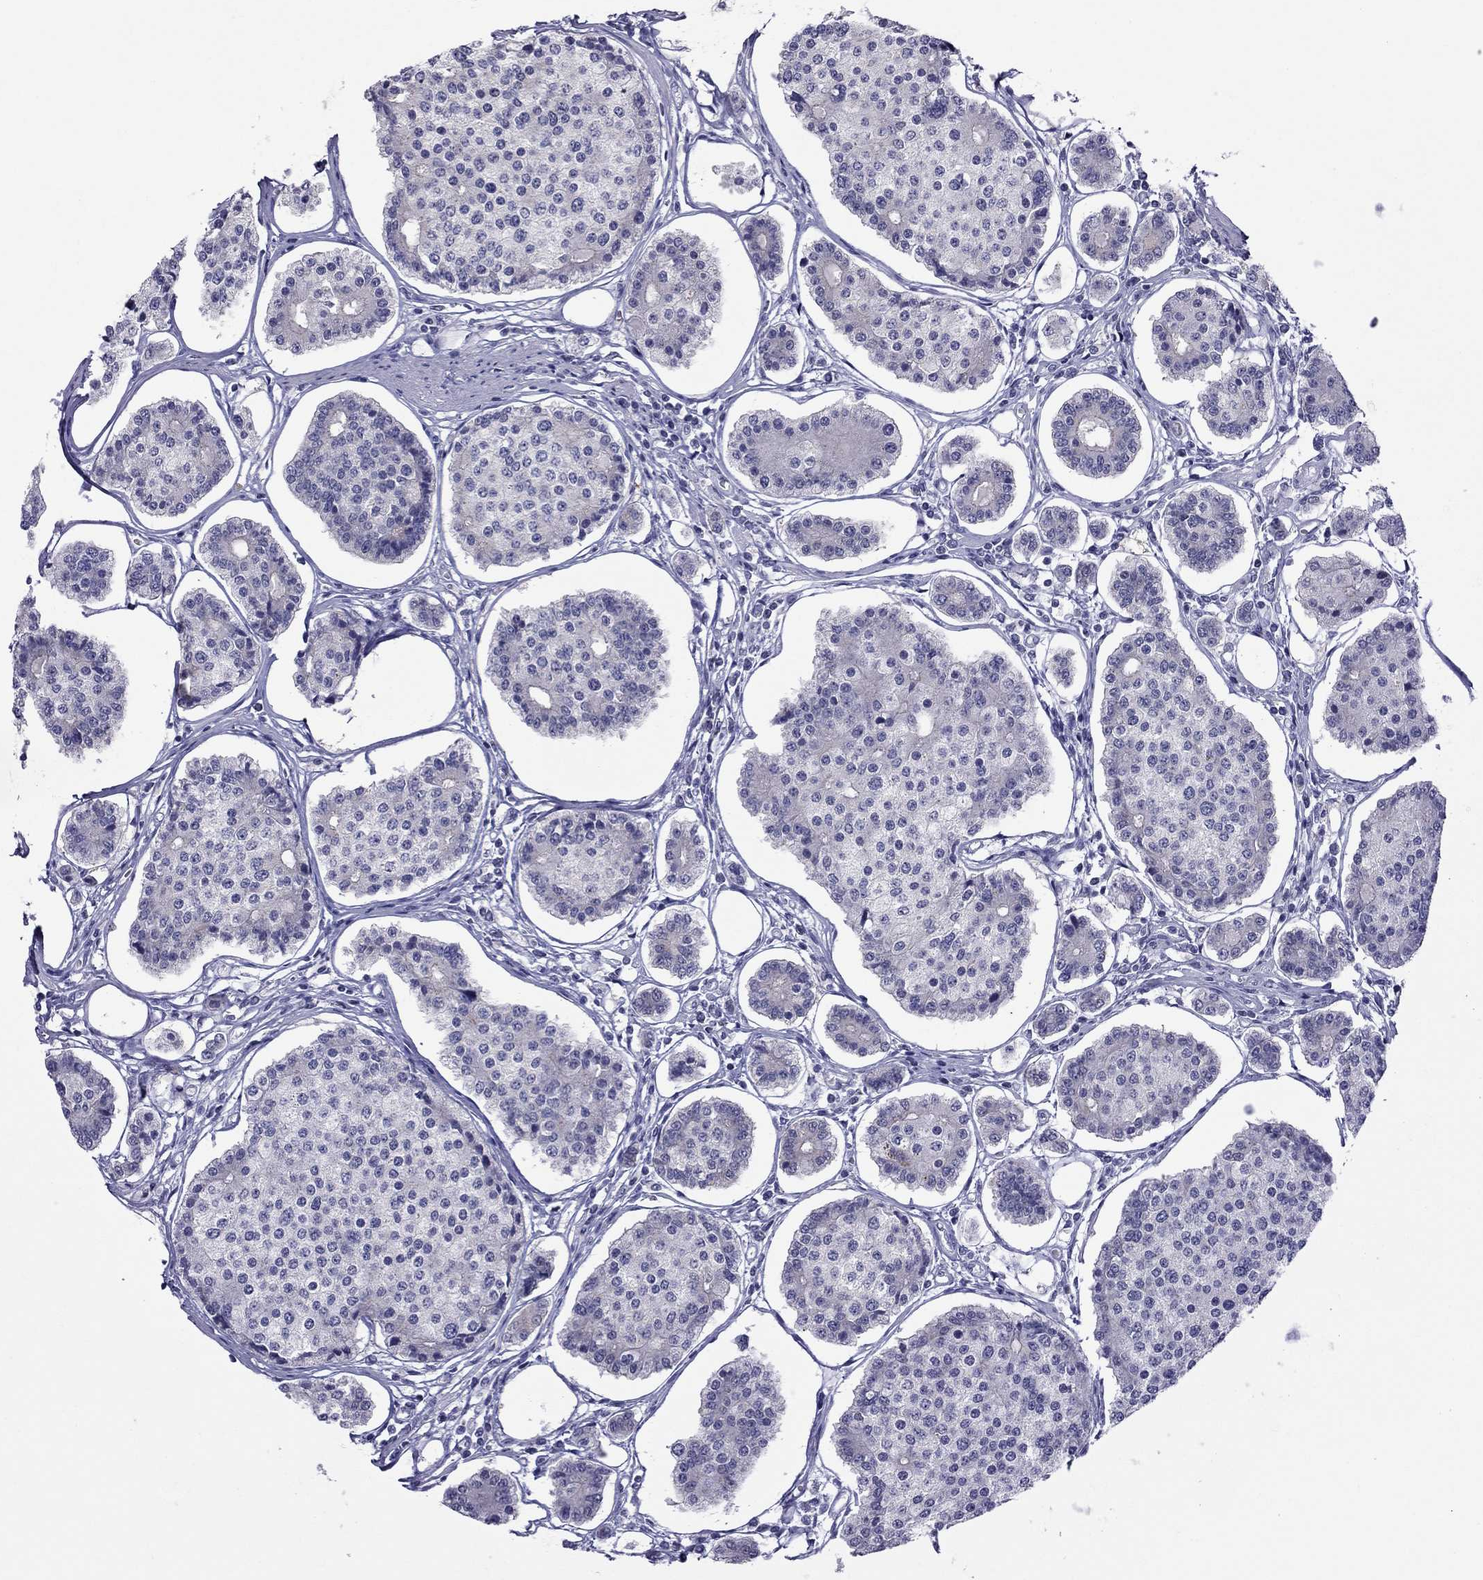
{"staining": {"intensity": "negative", "quantity": "none", "location": "none"}, "tissue": "carcinoid", "cell_type": "Tumor cells", "image_type": "cancer", "snomed": [{"axis": "morphology", "description": "Carcinoid, malignant, NOS"}, {"axis": "topography", "description": "Small intestine"}], "caption": "Carcinoid (malignant) was stained to show a protein in brown. There is no significant expression in tumor cells.", "gene": "TEX14", "patient": {"sex": "female", "age": 65}}